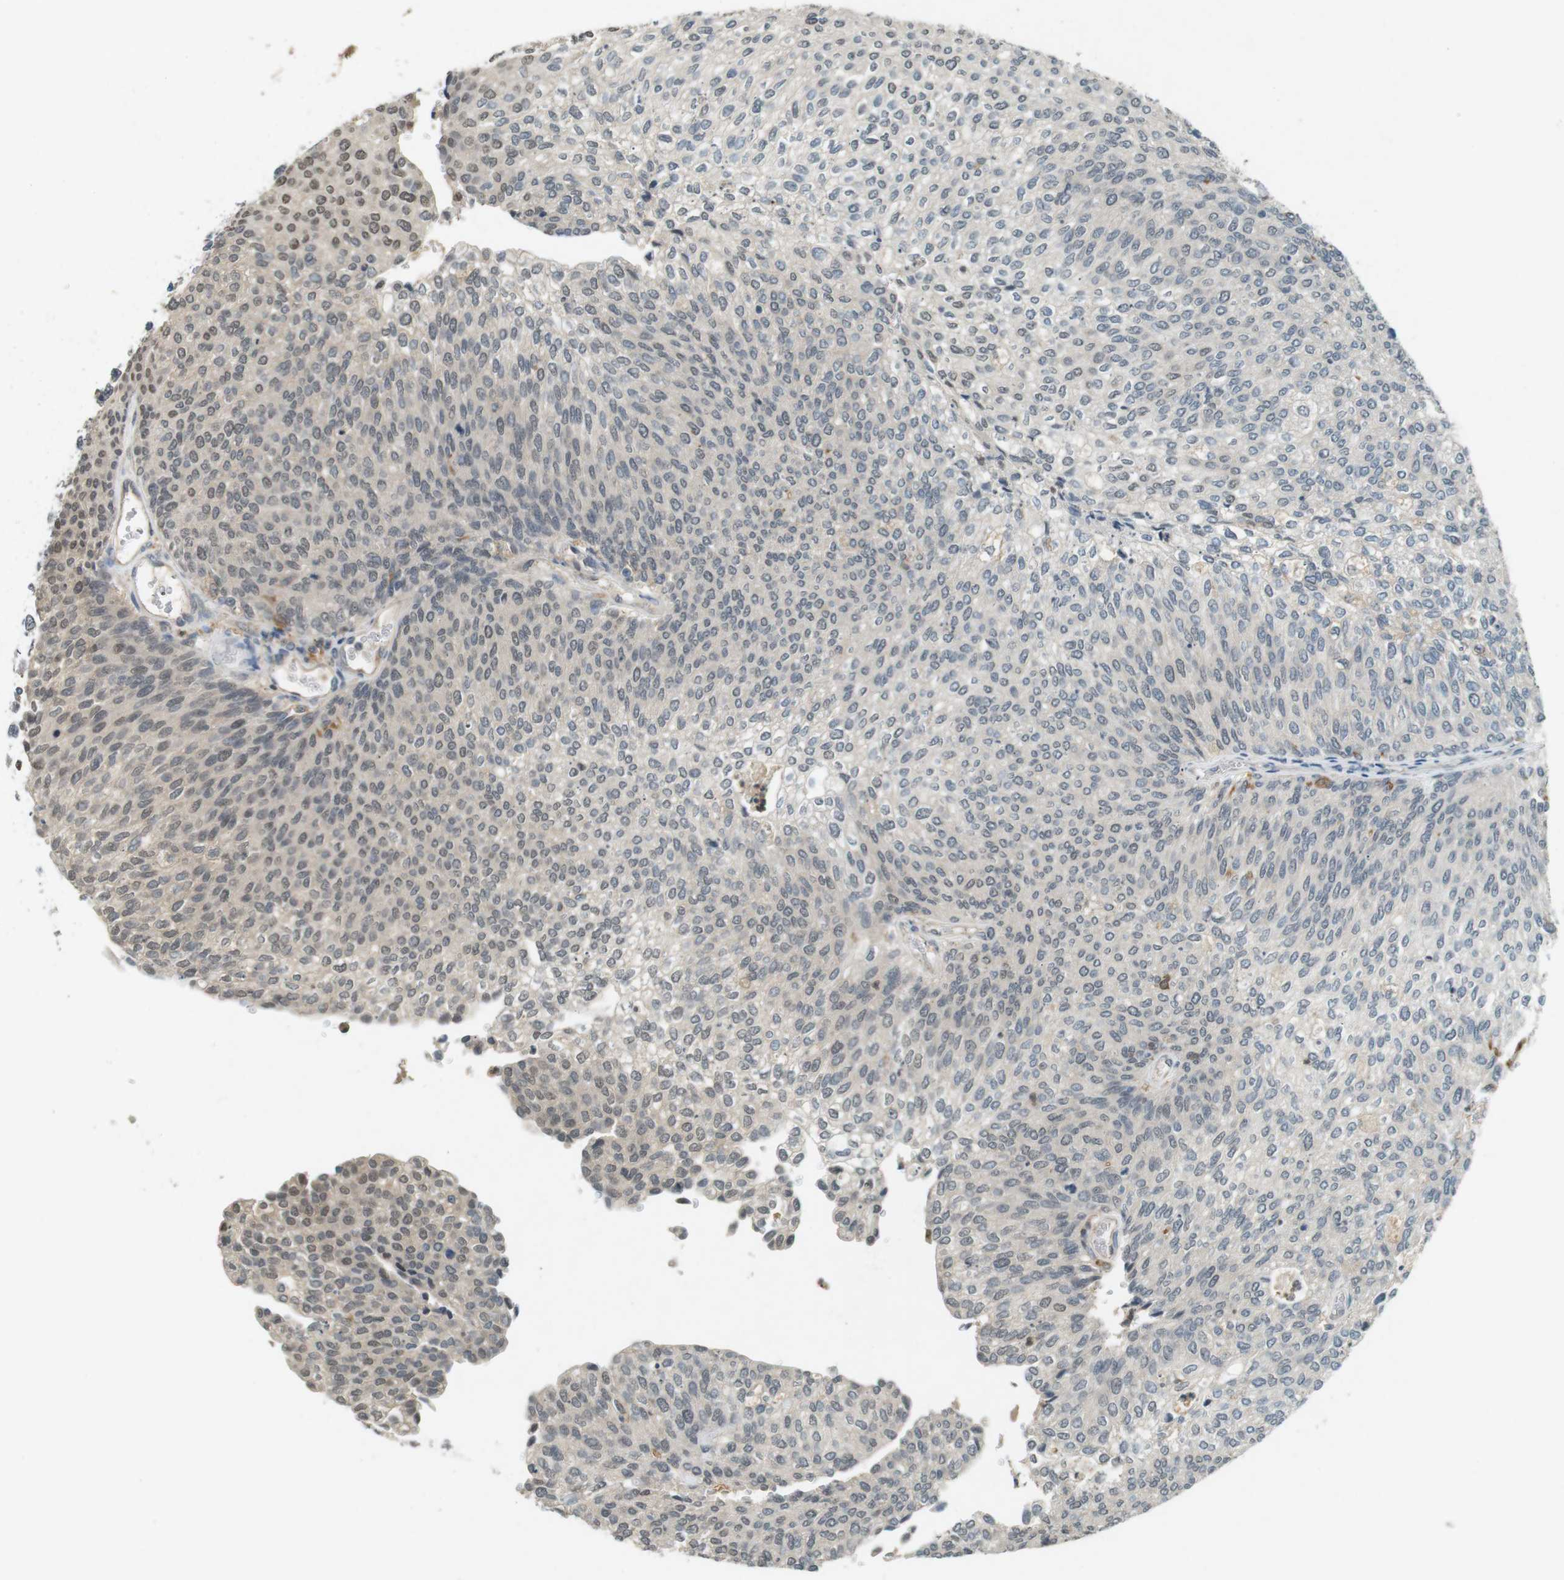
{"staining": {"intensity": "negative", "quantity": "none", "location": "none"}, "tissue": "urothelial cancer", "cell_type": "Tumor cells", "image_type": "cancer", "snomed": [{"axis": "morphology", "description": "Urothelial carcinoma, Low grade"}, {"axis": "topography", "description": "Urinary bladder"}], "caption": "Protein analysis of urothelial cancer shows no significant staining in tumor cells.", "gene": "CDK14", "patient": {"sex": "female", "age": 79}}